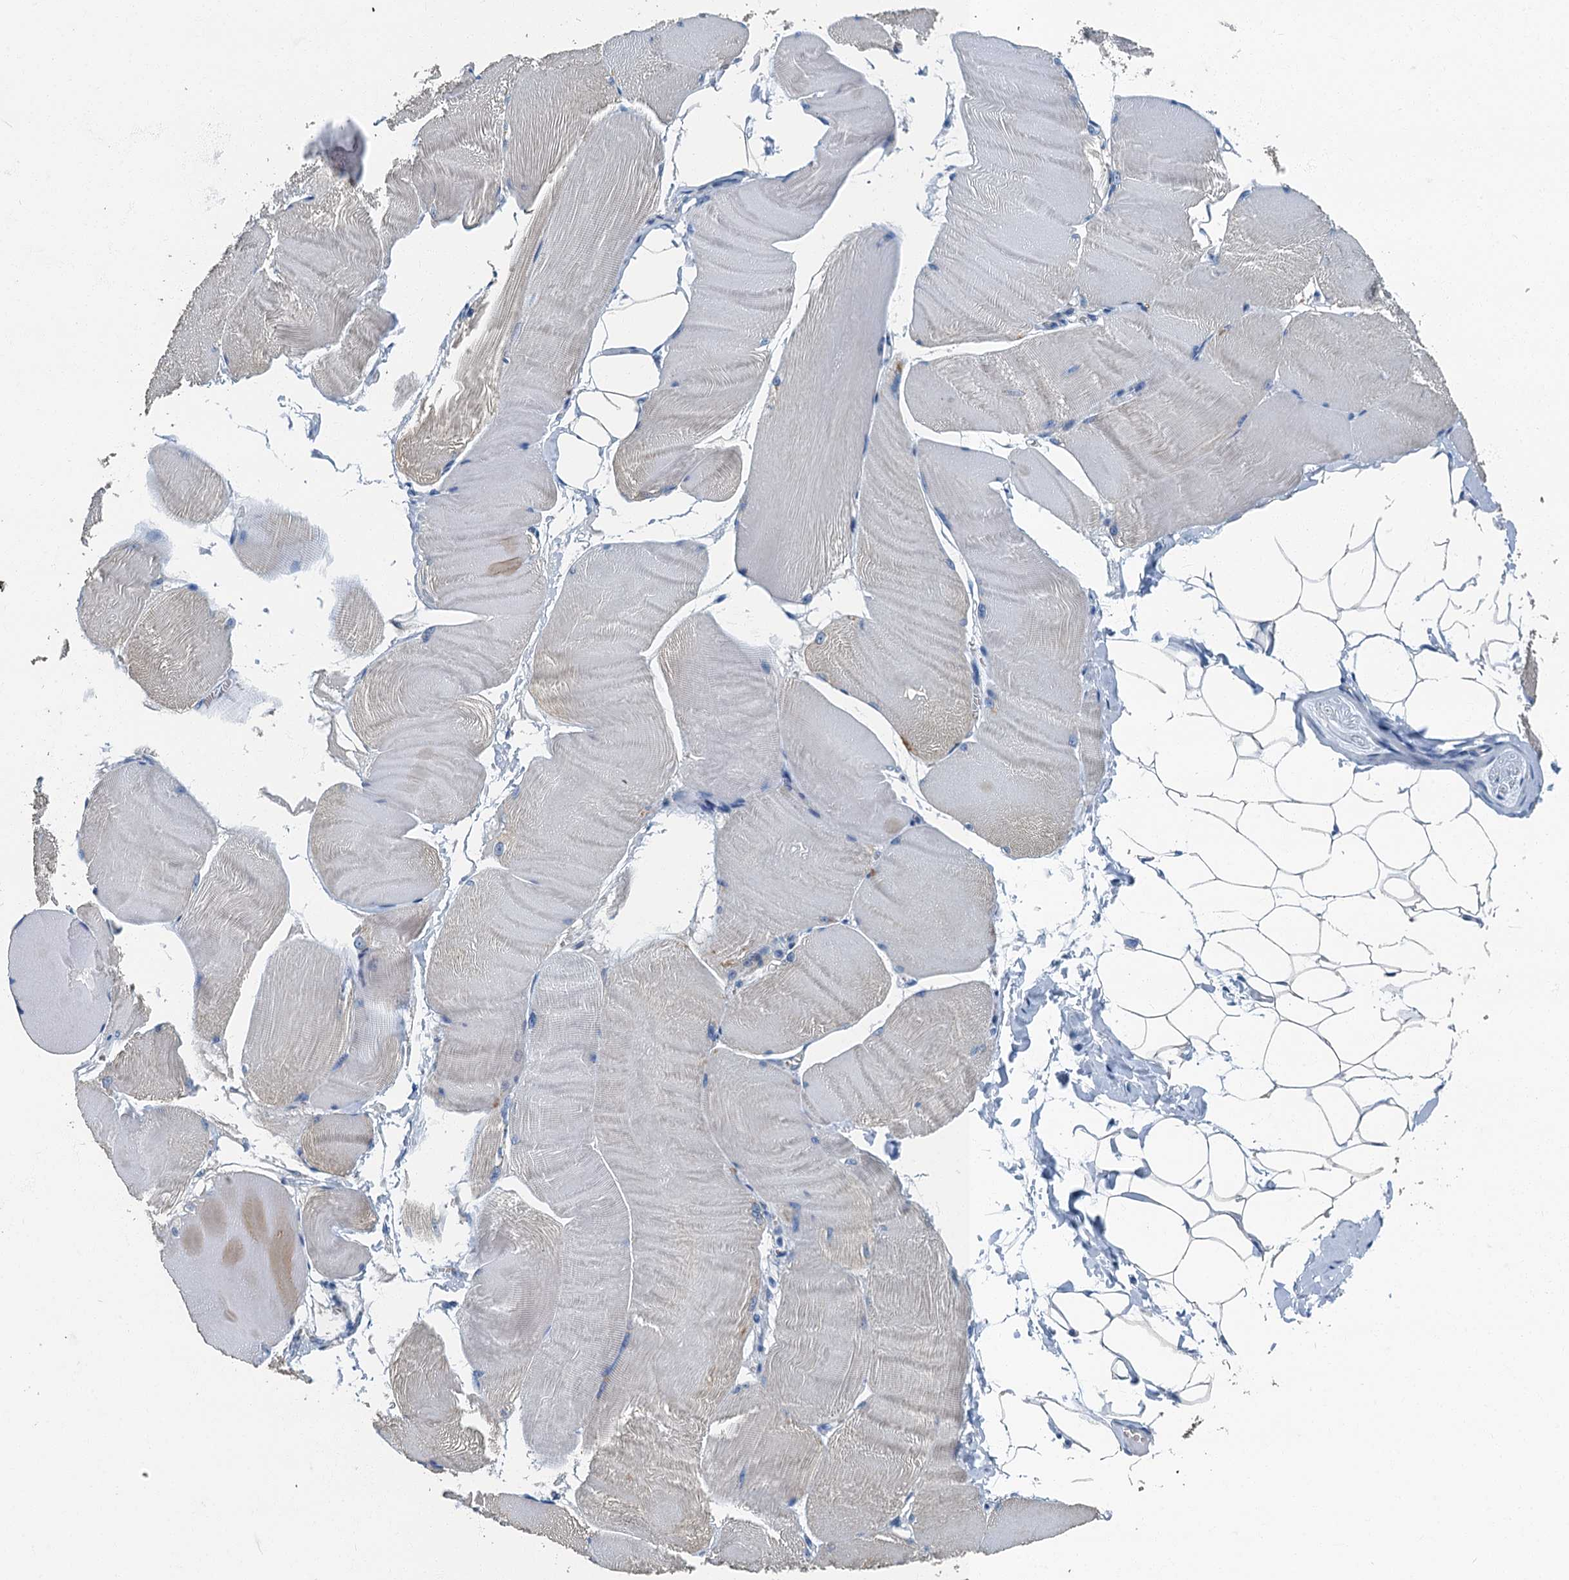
{"staining": {"intensity": "negative", "quantity": "none", "location": "none"}, "tissue": "skeletal muscle", "cell_type": "Myocytes", "image_type": "normal", "snomed": [{"axis": "morphology", "description": "Normal tissue, NOS"}, {"axis": "morphology", "description": "Basal cell carcinoma"}, {"axis": "topography", "description": "Skeletal muscle"}], "caption": "Immunohistochemical staining of benign skeletal muscle shows no significant staining in myocytes. The staining was performed using DAB (3,3'-diaminobenzidine) to visualize the protein expression in brown, while the nuclei were stained in blue with hematoxylin (Magnification: 20x).", "gene": "GADL1", "patient": {"sex": "female", "age": 64}}